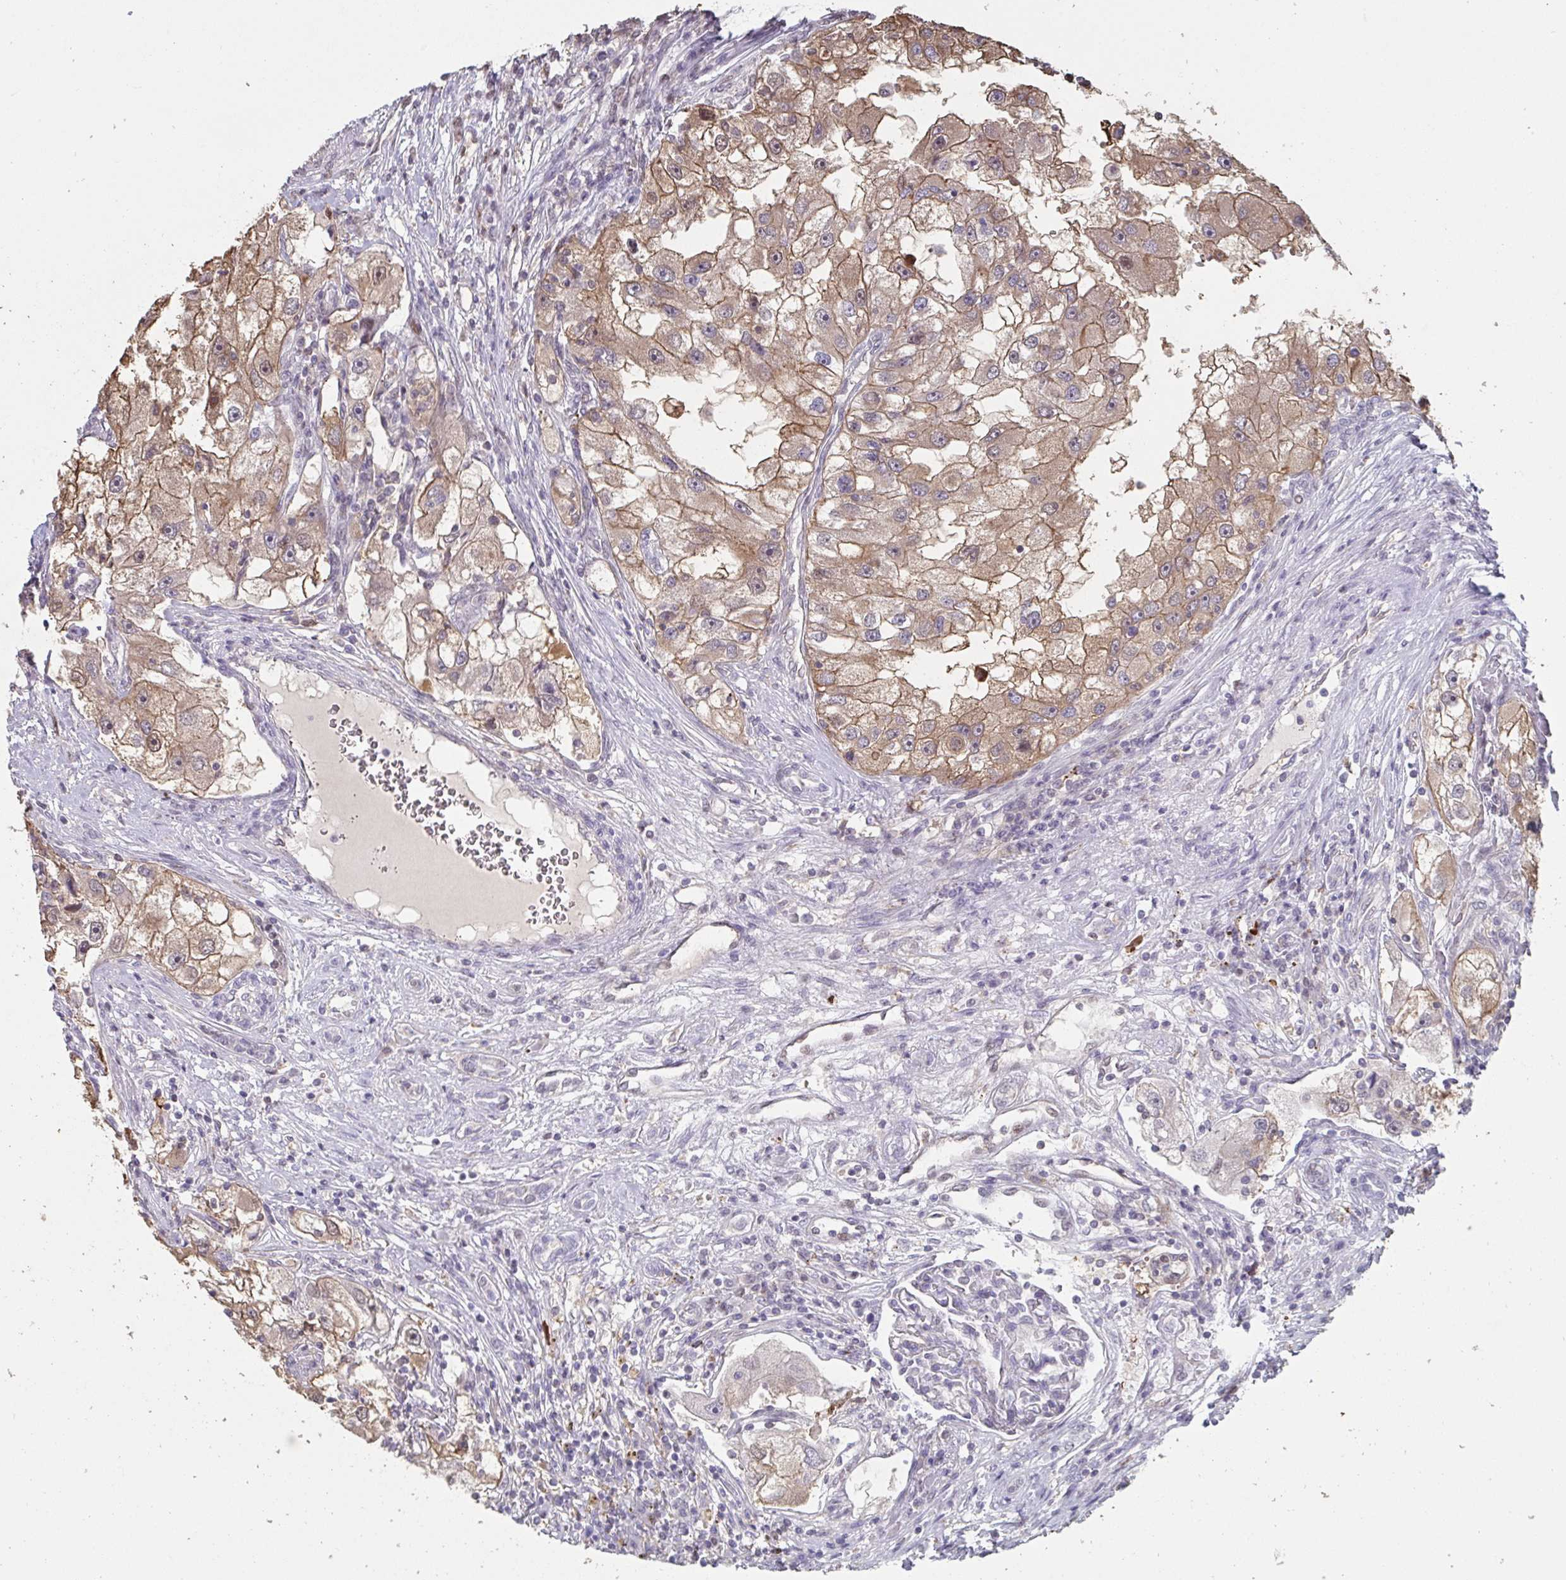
{"staining": {"intensity": "moderate", "quantity": ">75%", "location": "cytoplasmic/membranous"}, "tissue": "renal cancer", "cell_type": "Tumor cells", "image_type": "cancer", "snomed": [{"axis": "morphology", "description": "Adenocarcinoma, NOS"}, {"axis": "topography", "description": "Kidney"}], "caption": "About >75% of tumor cells in human renal cancer reveal moderate cytoplasmic/membranous protein staining as visualized by brown immunohistochemical staining.", "gene": "ACD", "patient": {"sex": "male", "age": 63}}